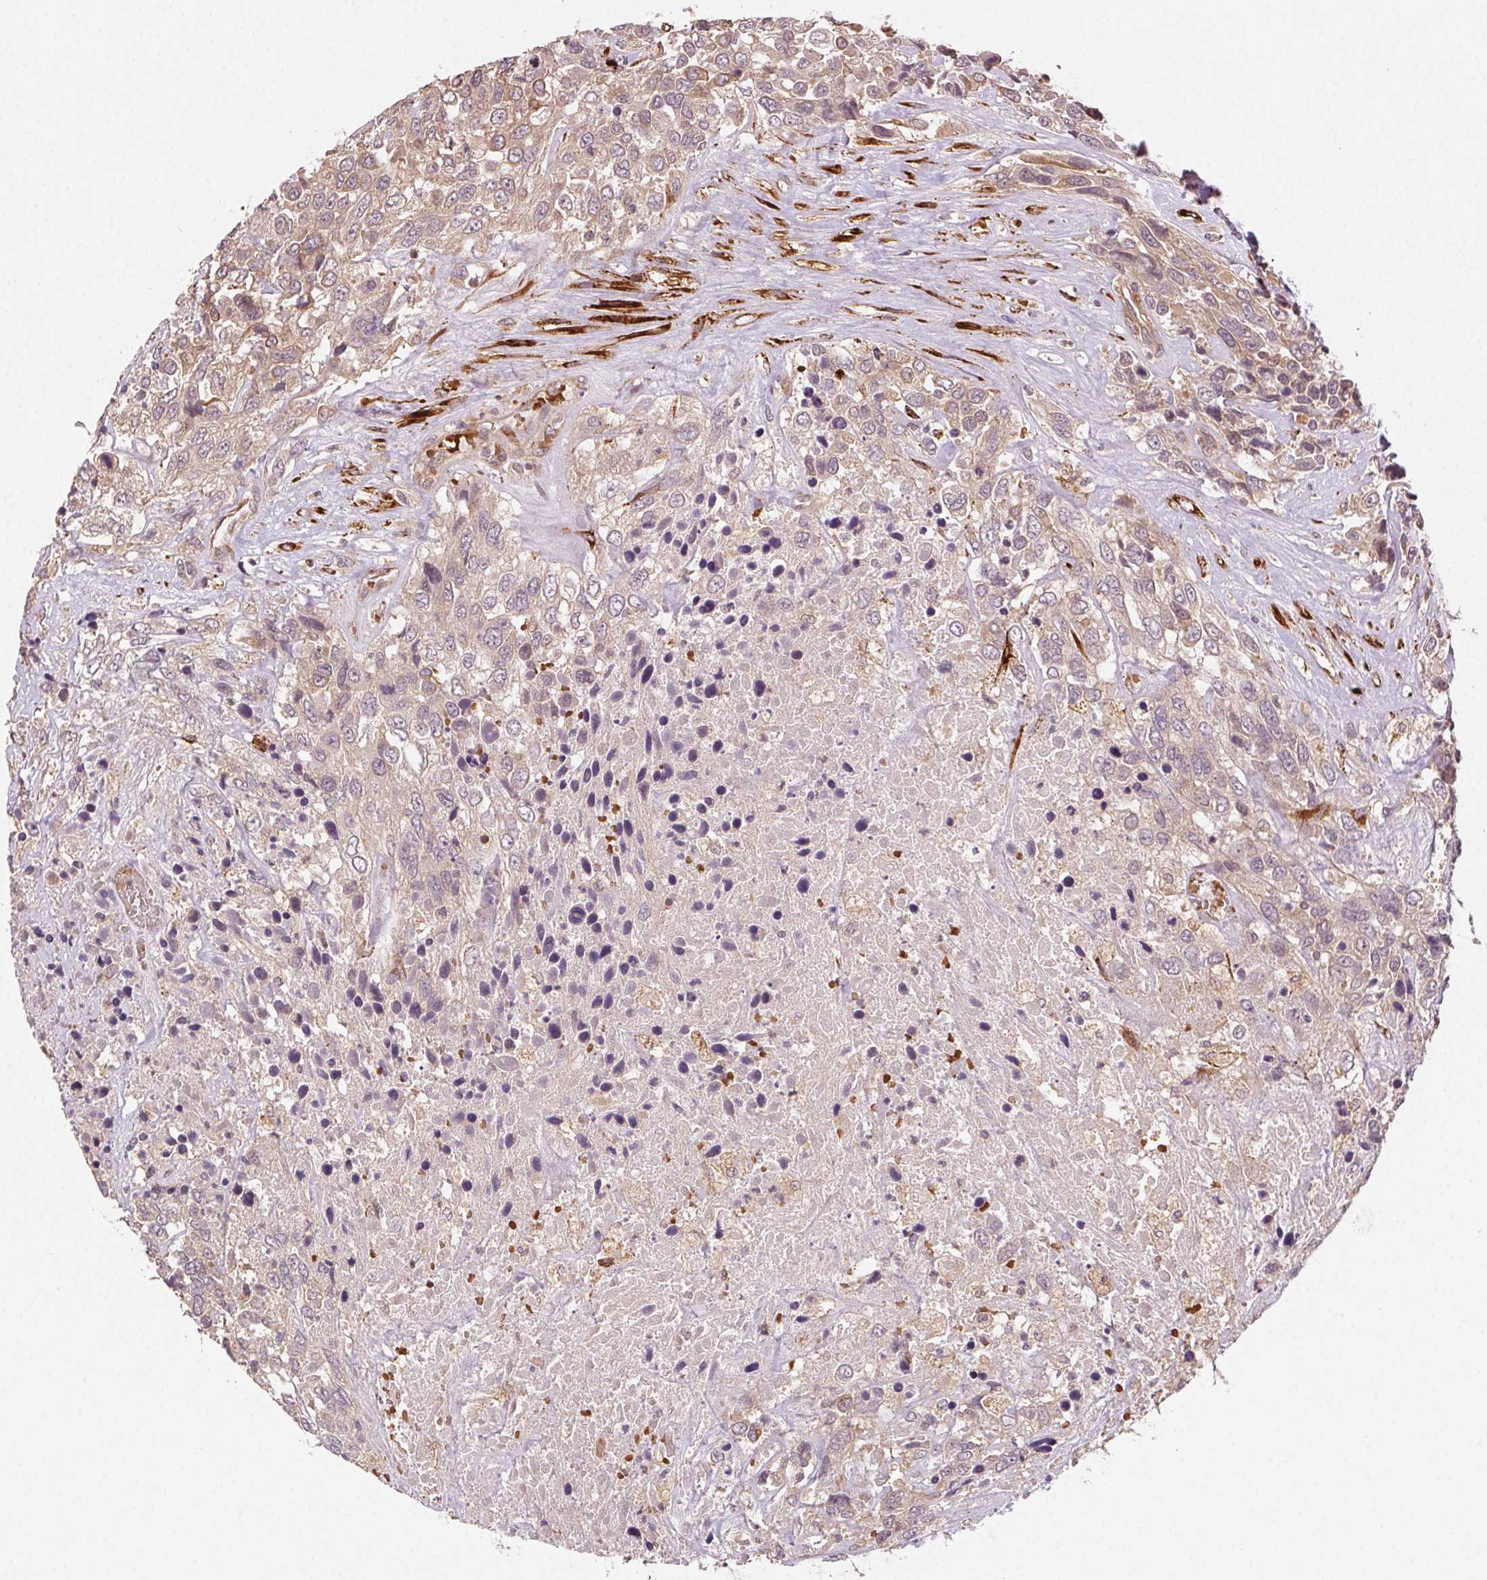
{"staining": {"intensity": "weak", "quantity": "25%-75%", "location": "cytoplasmic/membranous"}, "tissue": "urothelial cancer", "cell_type": "Tumor cells", "image_type": "cancer", "snomed": [{"axis": "morphology", "description": "Urothelial carcinoma, High grade"}, {"axis": "topography", "description": "Urinary bladder"}], "caption": "Urothelial cancer stained for a protein displays weak cytoplasmic/membranous positivity in tumor cells. The staining is performed using DAB (3,3'-diaminobenzidine) brown chromogen to label protein expression. The nuclei are counter-stained blue using hematoxylin.", "gene": "KLHL15", "patient": {"sex": "female", "age": 70}}